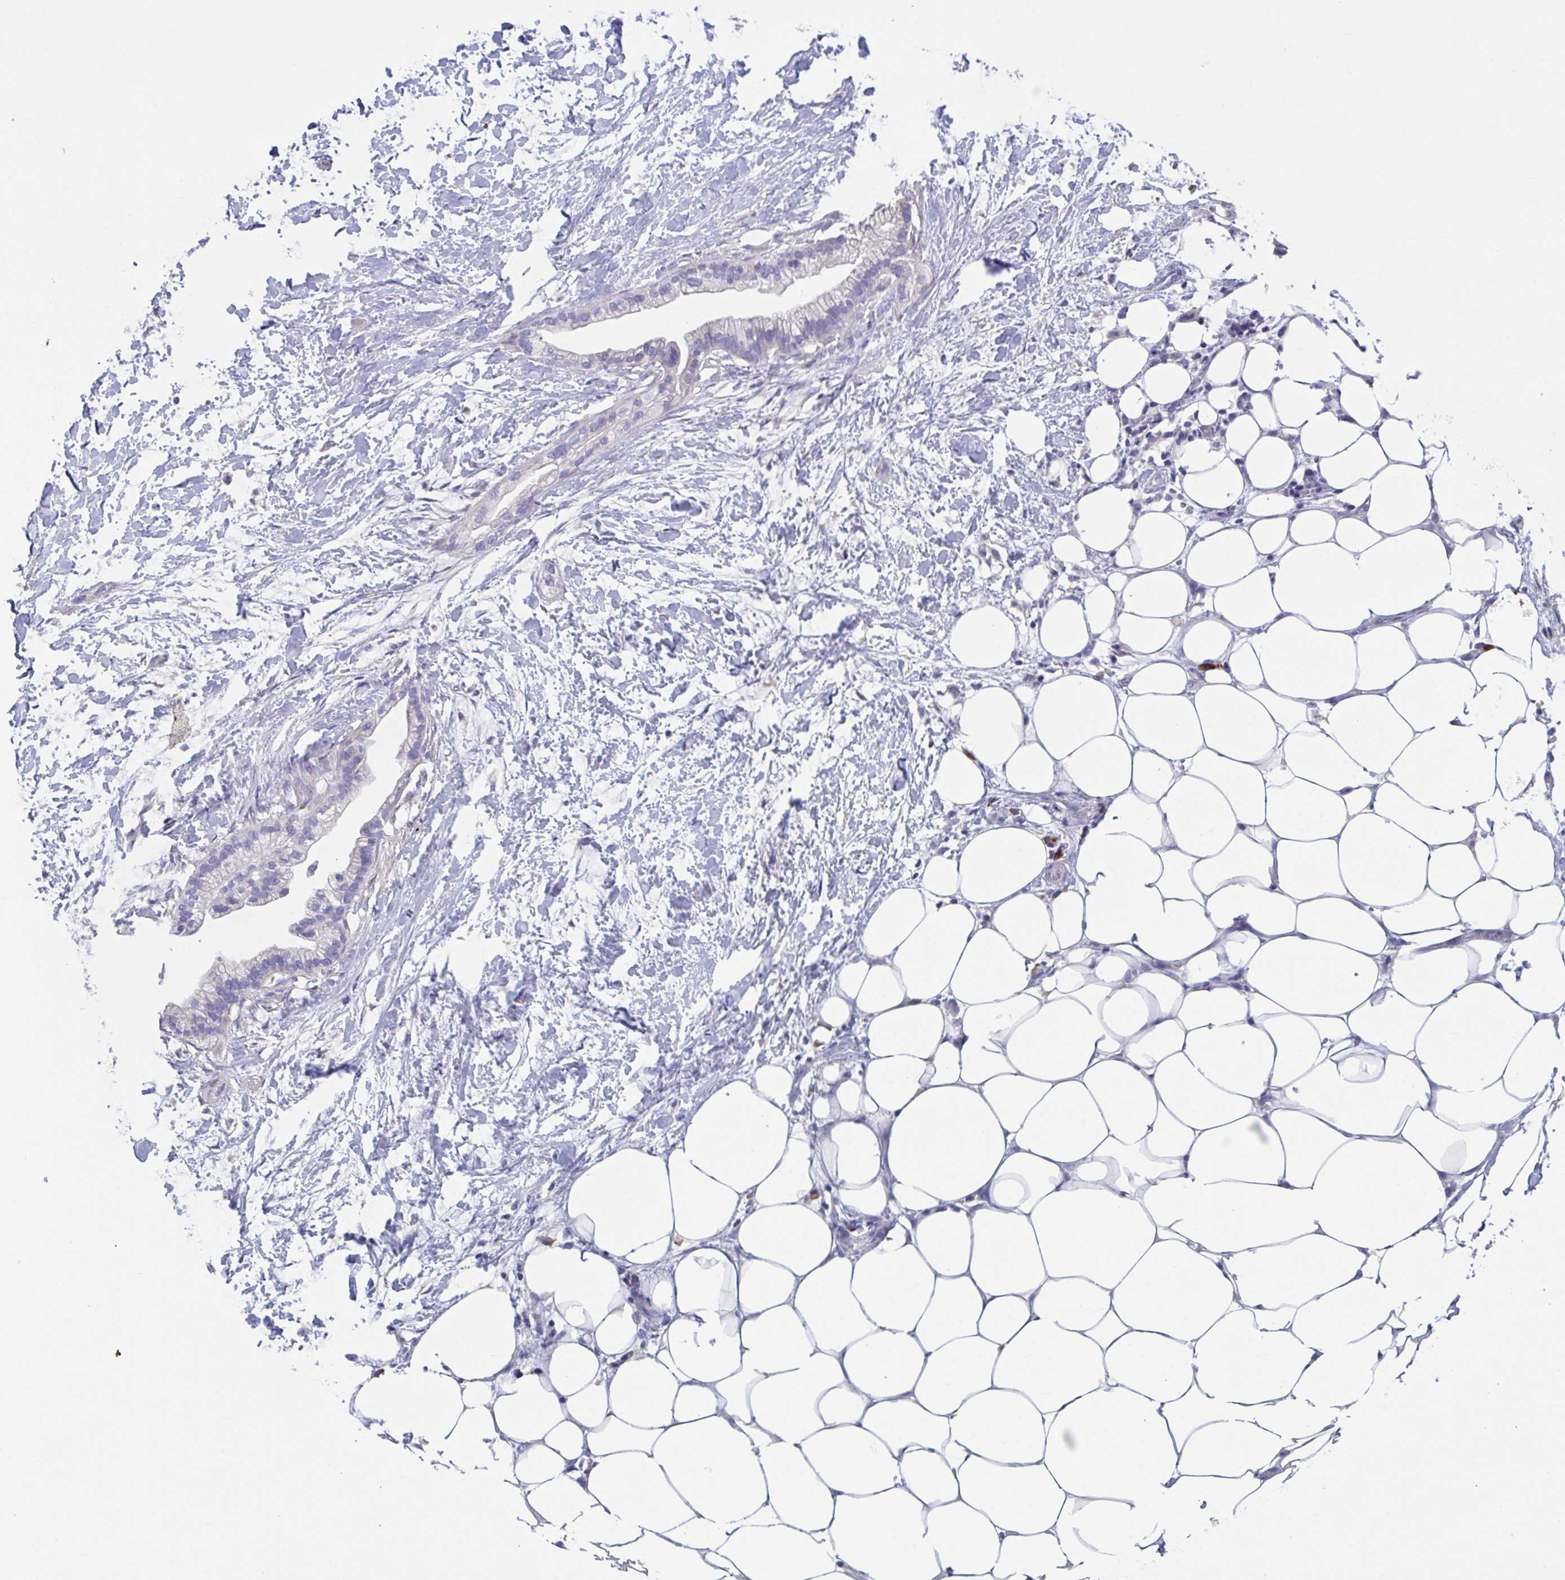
{"staining": {"intensity": "negative", "quantity": "none", "location": "none"}, "tissue": "pancreatic cancer", "cell_type": "Tumor cells", "image_type": "cancer", "snomed": [{"axis": "morphology", "description": "Adenocarcinoma, NOS"}, {"axis": "topography", "description": "Pancreas"}], "caption": "High magnification brightfield microscopy of adenocarcinoma (pancreatic) stained with DAB (brown) and counterstained with hematoxylin (blue): tumor cells show no significant positivity.", "gene": "LRRC58", "patient": {"sex": "male", "age": 44}}